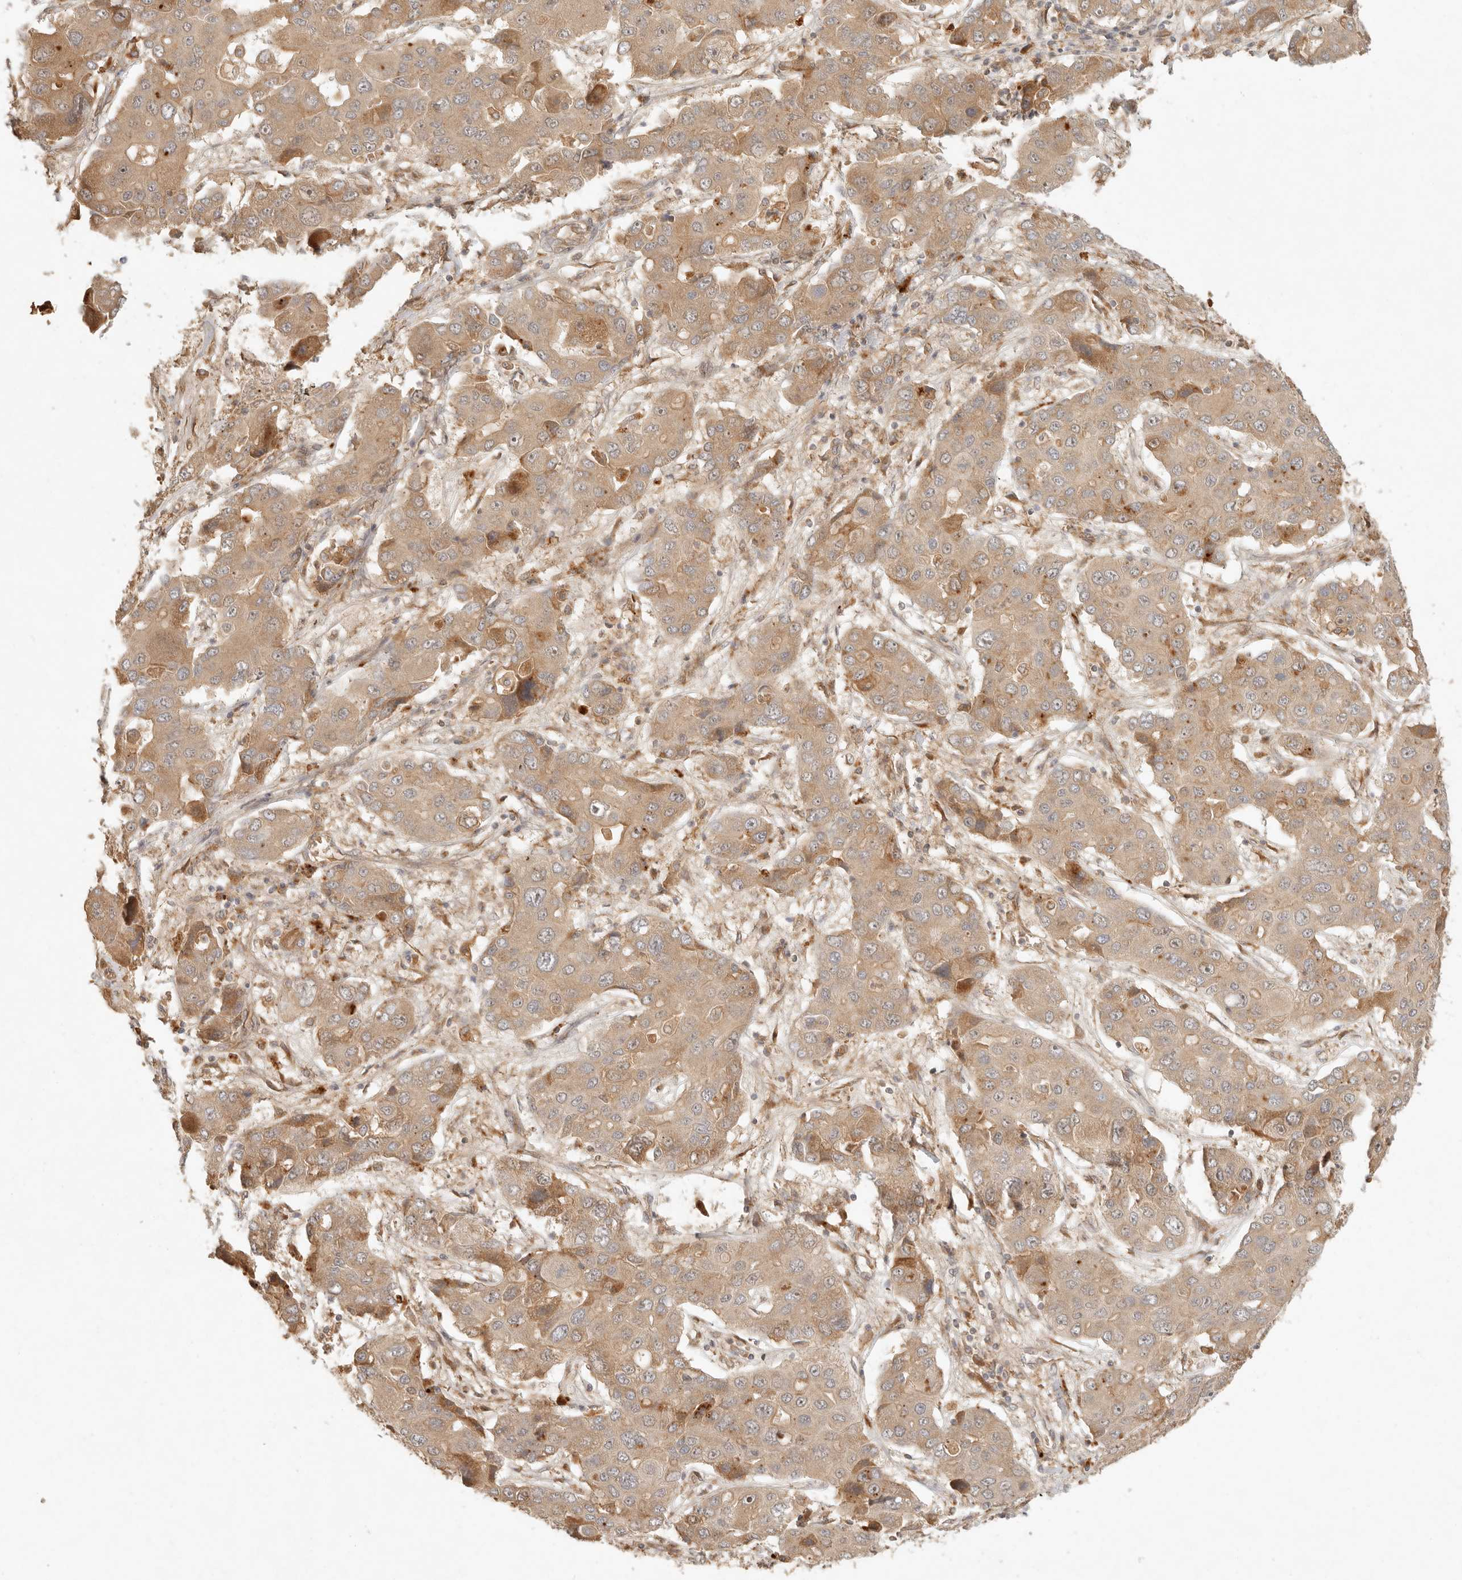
{"staining": {"intensity": "moderate", "quantity": ">75%", "location": "cytoplasmic/membranous"}, "tissue": "liver cancer", "cell_type": "Tumor cells", "image_type": "cancer", "snomed": [{"axis": "morphology", "description": "Cholangiocarcinoma"}, {"axis": "topography", "description": "Liver"}], "caption": "A medium amount of moderate cytoplasmic/membranous expression is appreciated in about >75% of tumor cells in cholangiocarcinoma (liver) tissue.", "gene": "ANKRD61", "patient": {"sex": "male", "age": 67}}